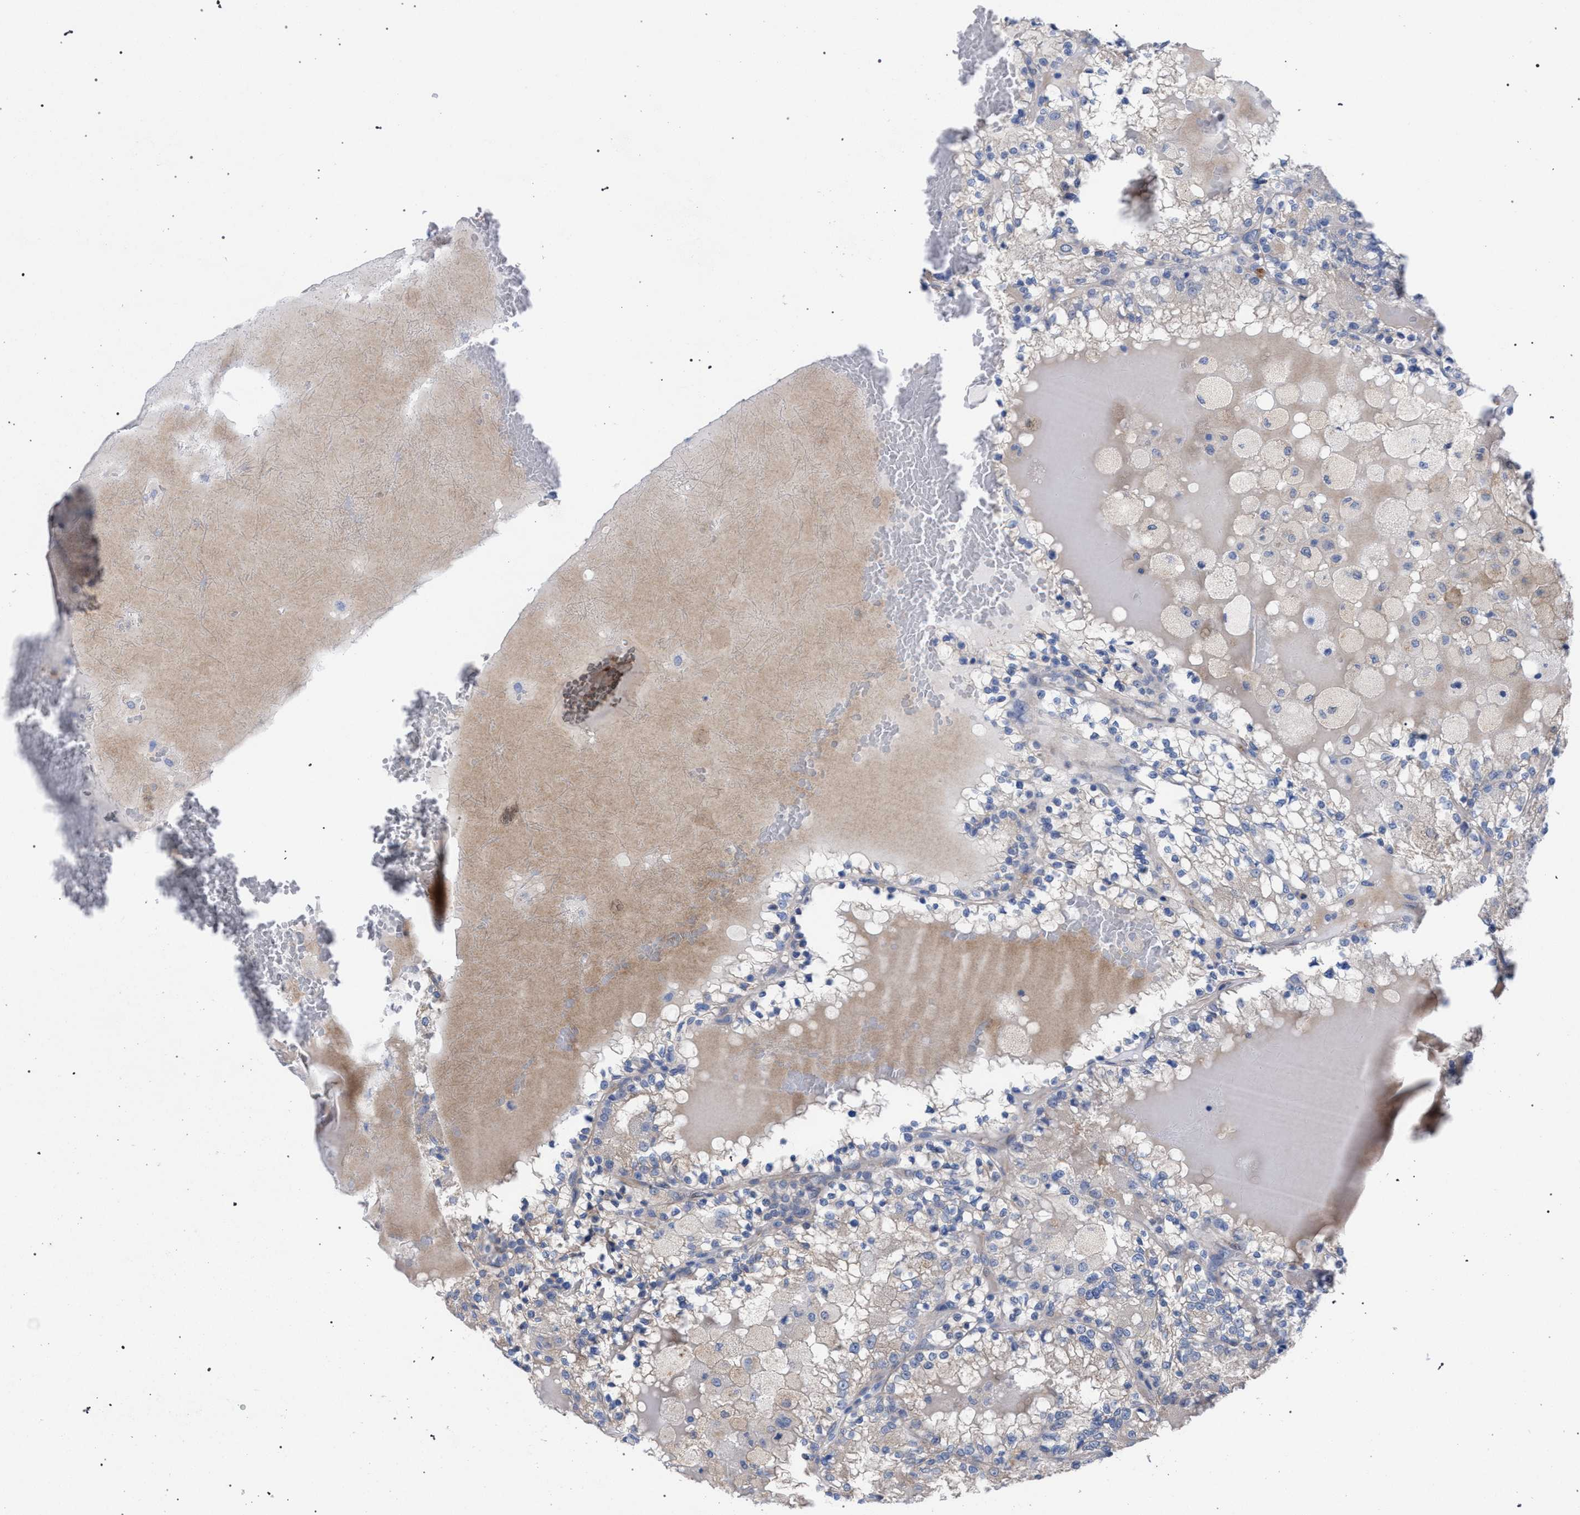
{"staining": {"intensity": "weak", "quantity": "<25%", "location": "cytoplasmic/membranous"}, "tissue": "renal cancer", "cell_type": "Tumor cells", "image_type": "cancer", "snomed": [{"axis": "morphology", "description": "Adenocarcinoma, NOS"}, {"axis": "topography", "description": "Kidney"}], "caption": "The image exhibits no significant staining in tumor cells of renal cancer. (Brightfield microscopy of DAB (3,3'-diaminobenzidine) IHC at high magnification).", "gene": "GMPR", "patient": {"sex": "female", "age": 56}}